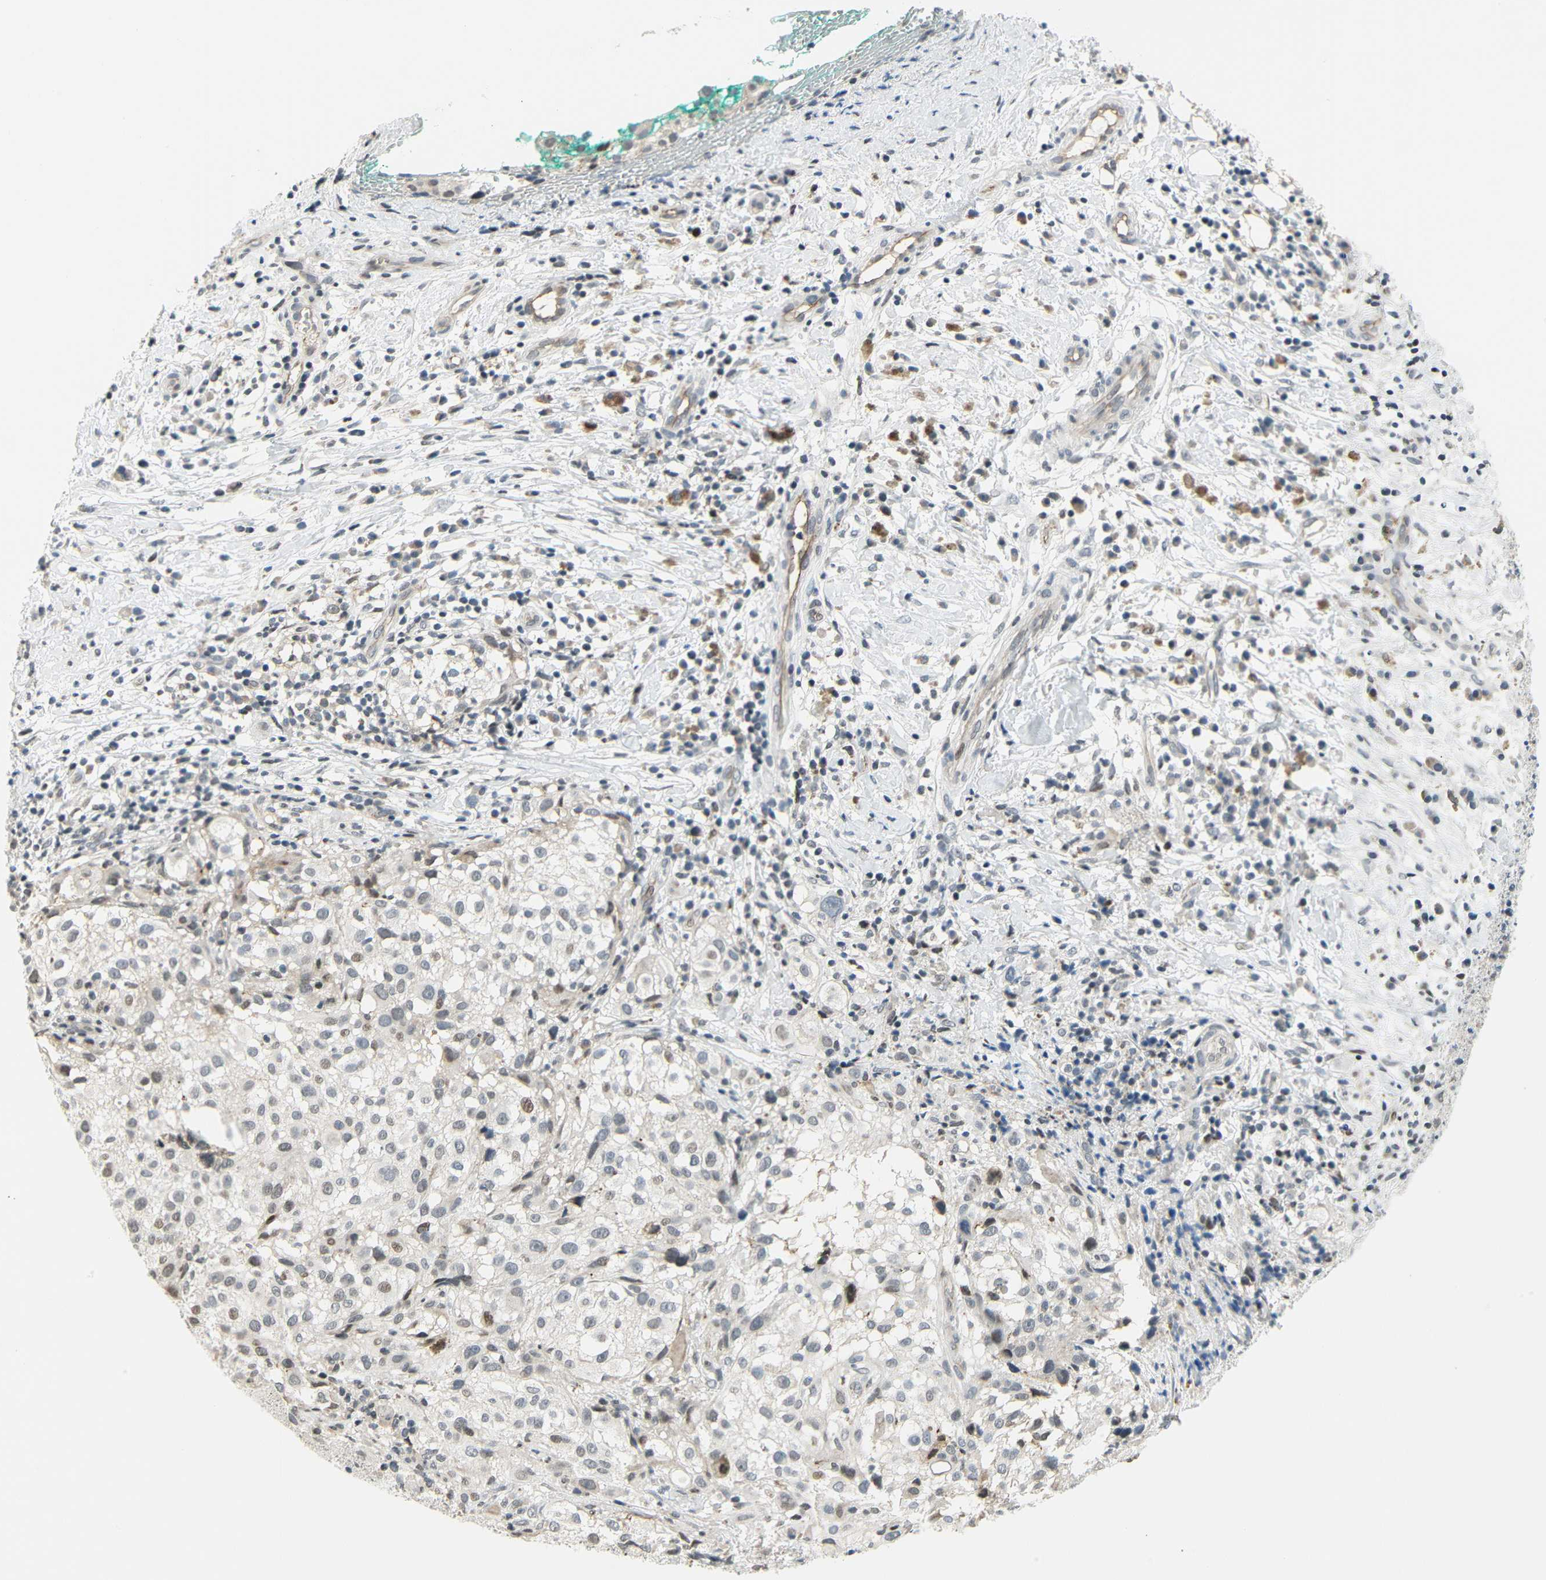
{"staining": {"intensity": "moderate", "quantity": "<25%", "location": "nuclear"}, "tissue": "melanoma", "cell_type": "Tumor cells", "image_type": "cancer", "snomed": [{"axis": "morphology", "description": "Necrosis, NOS"}, {"axis": "morphology", "description": "Malignant melanoma, NOS"}, {"axis": "topography", "description": "Skin"}], "caption": "This is an image of IHC staining of malignant melanoma, which shows moderate staining in the nuclear of tumor cells.", "gene": "IMPG2", "patient": {"sex": "female", "age": 87}}